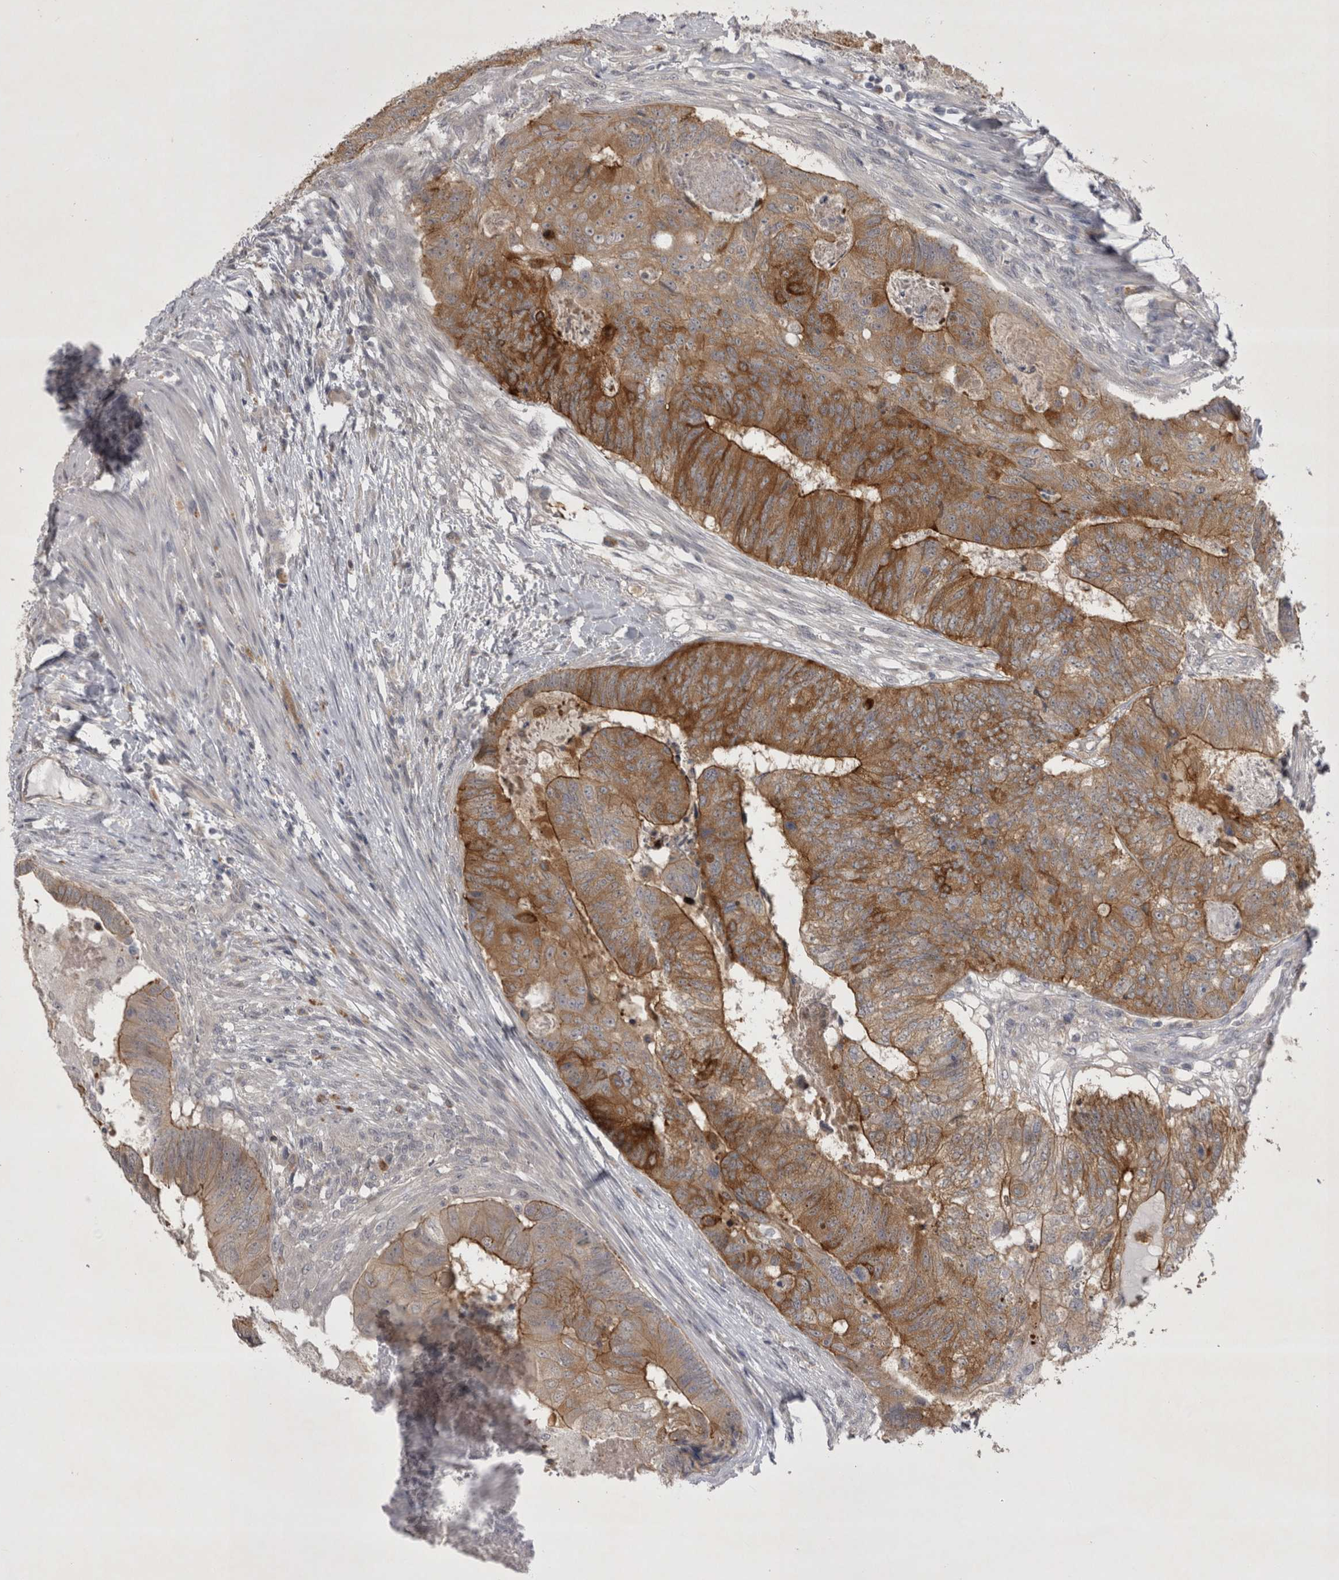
{"staining": {"intensity": "moderate", "quantity": ">75%", "location": "cytoplasmic/membranous"}, "tissue": "colorectal cancer", "cell_type": "Tumor cells", "image_type": "cancer", "snomed": [{"axis": "morphology", "description": "Adenocarcinoma, NOS"}, {"axis": "topography", "description": "Colon"}], "caption": "Immunohistochemistry (IHC) histopathology image of neoplastic tissue: colorectal adenocarcinoma stained using immunohistochemistry displays medium levels of moderate protein expression localized specifically in the cytoplasmic/membranous of tumor cells, appearing as a cytoplasmic/membranous brown color.", "gene": "CTBS", "patient": {"sex": "female", "age": 67}}